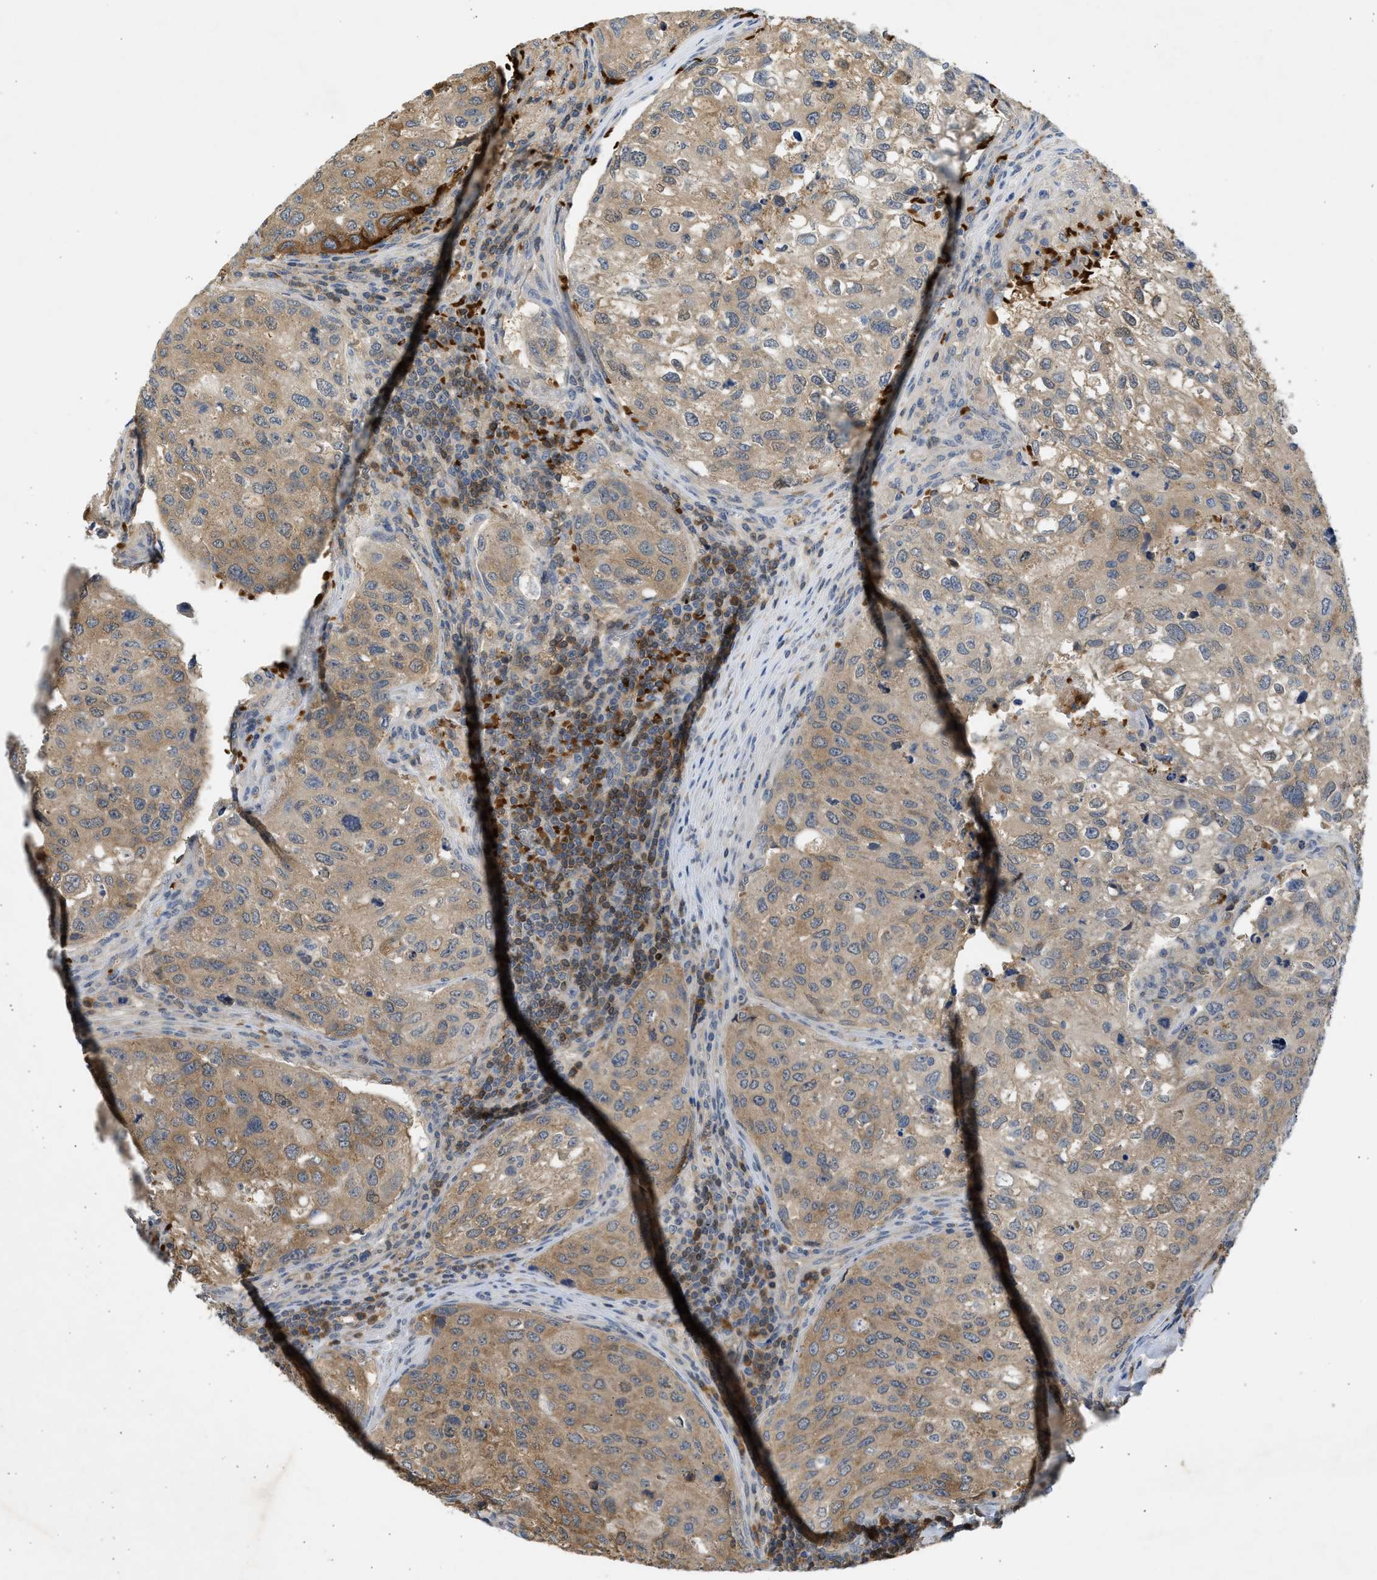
{"staining": {"intensity": "moderate", "quantity": ">75%", "location": "cytoplasmic/membranous"}, "tissue": "urothelial cancer", "cell_type": "Tumor cells", "image_type": "cancer", "snomed": [{"axis": "morphology", "description": "Urothelial carcinoma, High grade"}, {"axis": "topography", "description": "Lymph node"}, {"axis": "topography", "description": "Urinary bladder"}], "caption": "The image demonstrates immunohistochemical staining of urothelial cancer. There is moderate cytoplasmic/membranous positivity is present in approximately >75% of tumor cells.", "gene": "MAPK7", "patient": {"sex": "male", "age": 51}}